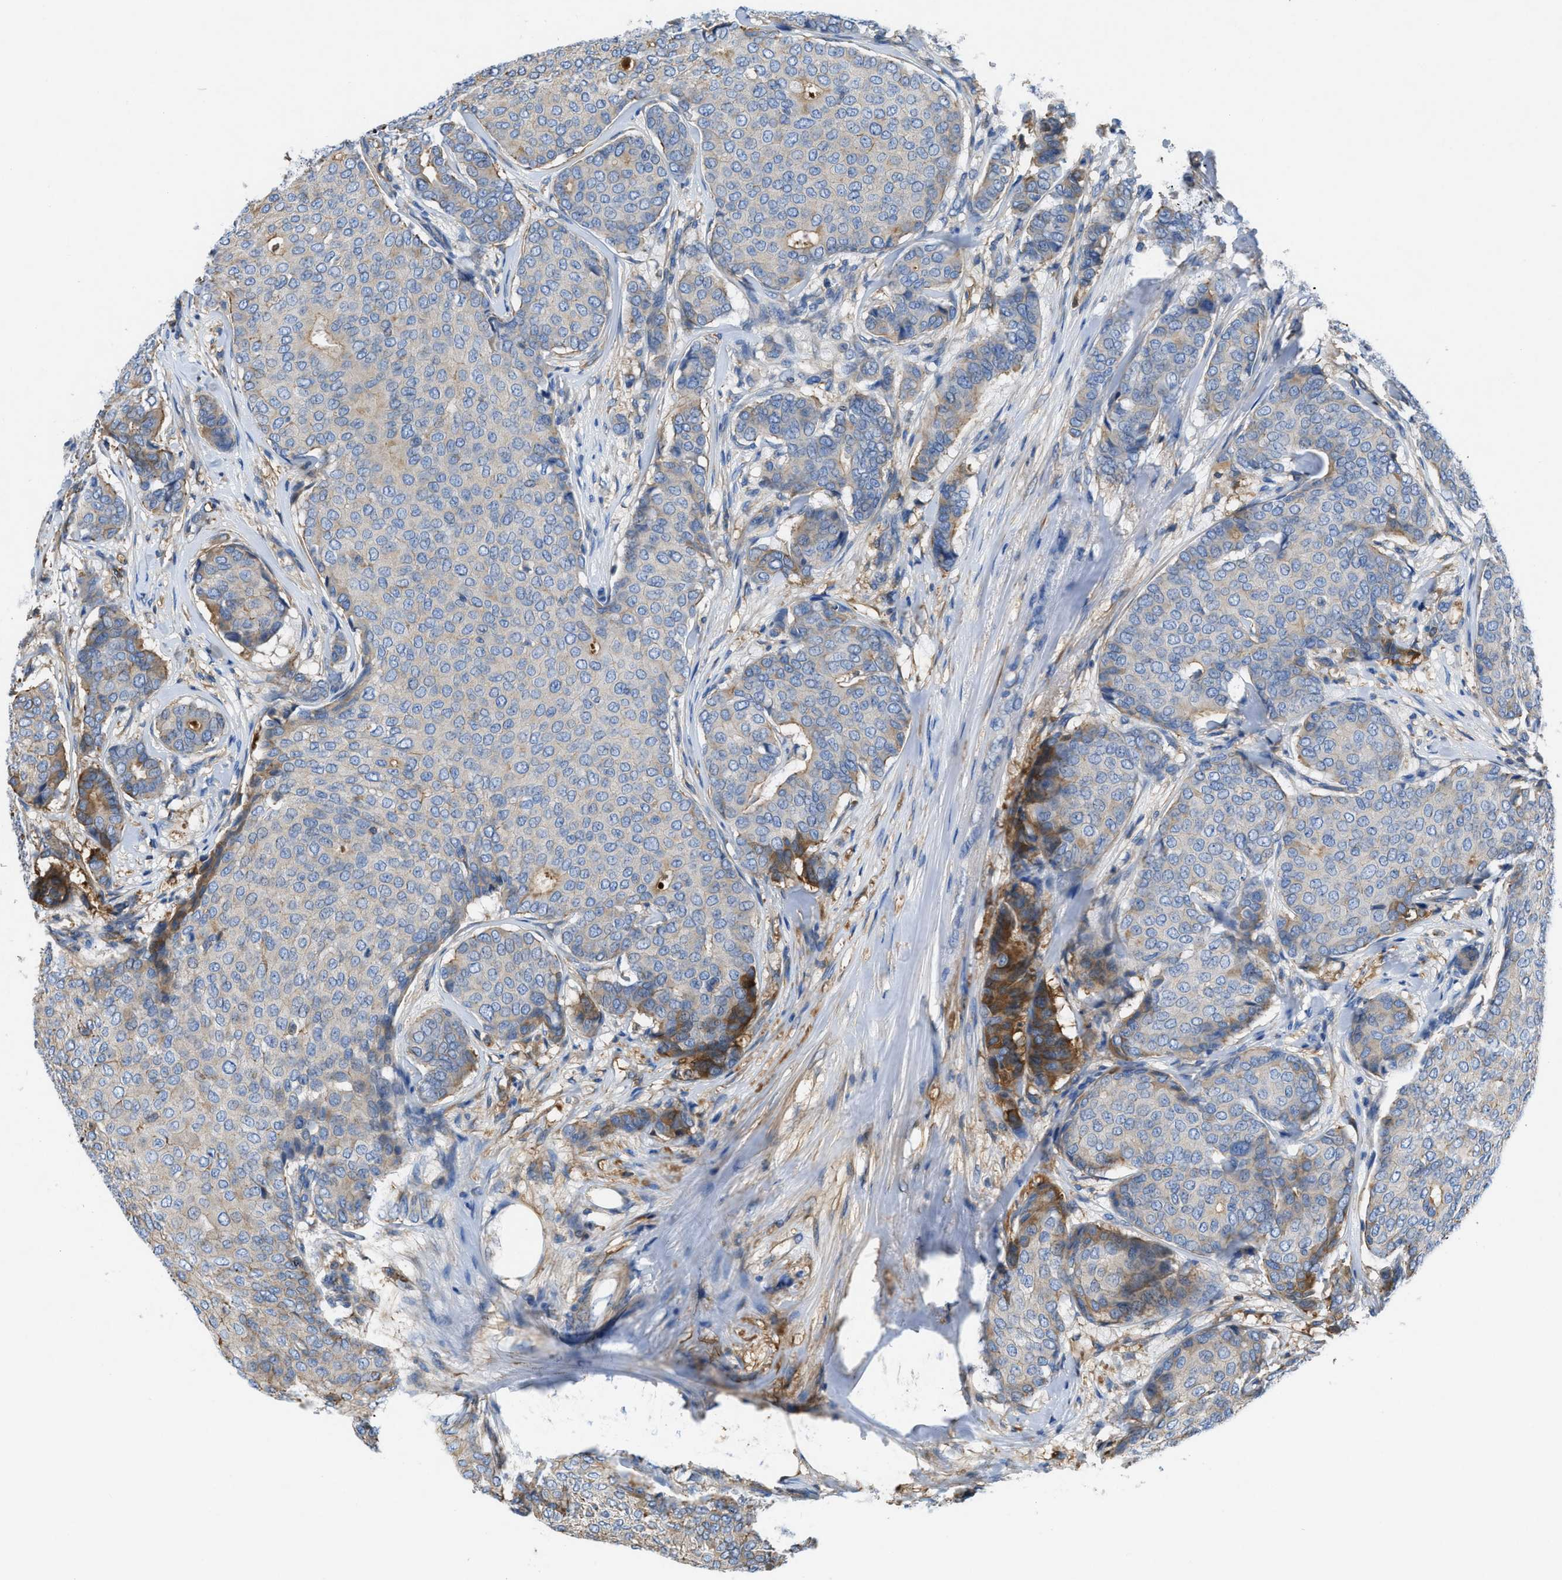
{"staining": {"intensity": "moderate", "quantity": "<25%", "location": "cytoplasmic/membranous"}, "tissue": "breast cancer", "cell_type": "Tumor cells", "image_type": "cancer", "snomed": [{"axis": "morphology", "description": "Duct carcinoma"}, {"axis": "topography", "description": "Breast"}], "caption": "Infiltrating ductal carcinoma (breast) stained with DAB IHC demonstrates low levels of moderate cytoplasmic/membranous staining in about <25% of tumor cells. The protein of interest is stained brown, and the nuclei are stained in blue (DAB IHC with brightfield microscopy, high magnification).", "gene": "ATP6V0D1", "patient": {"sex": "female", "age": 75}}